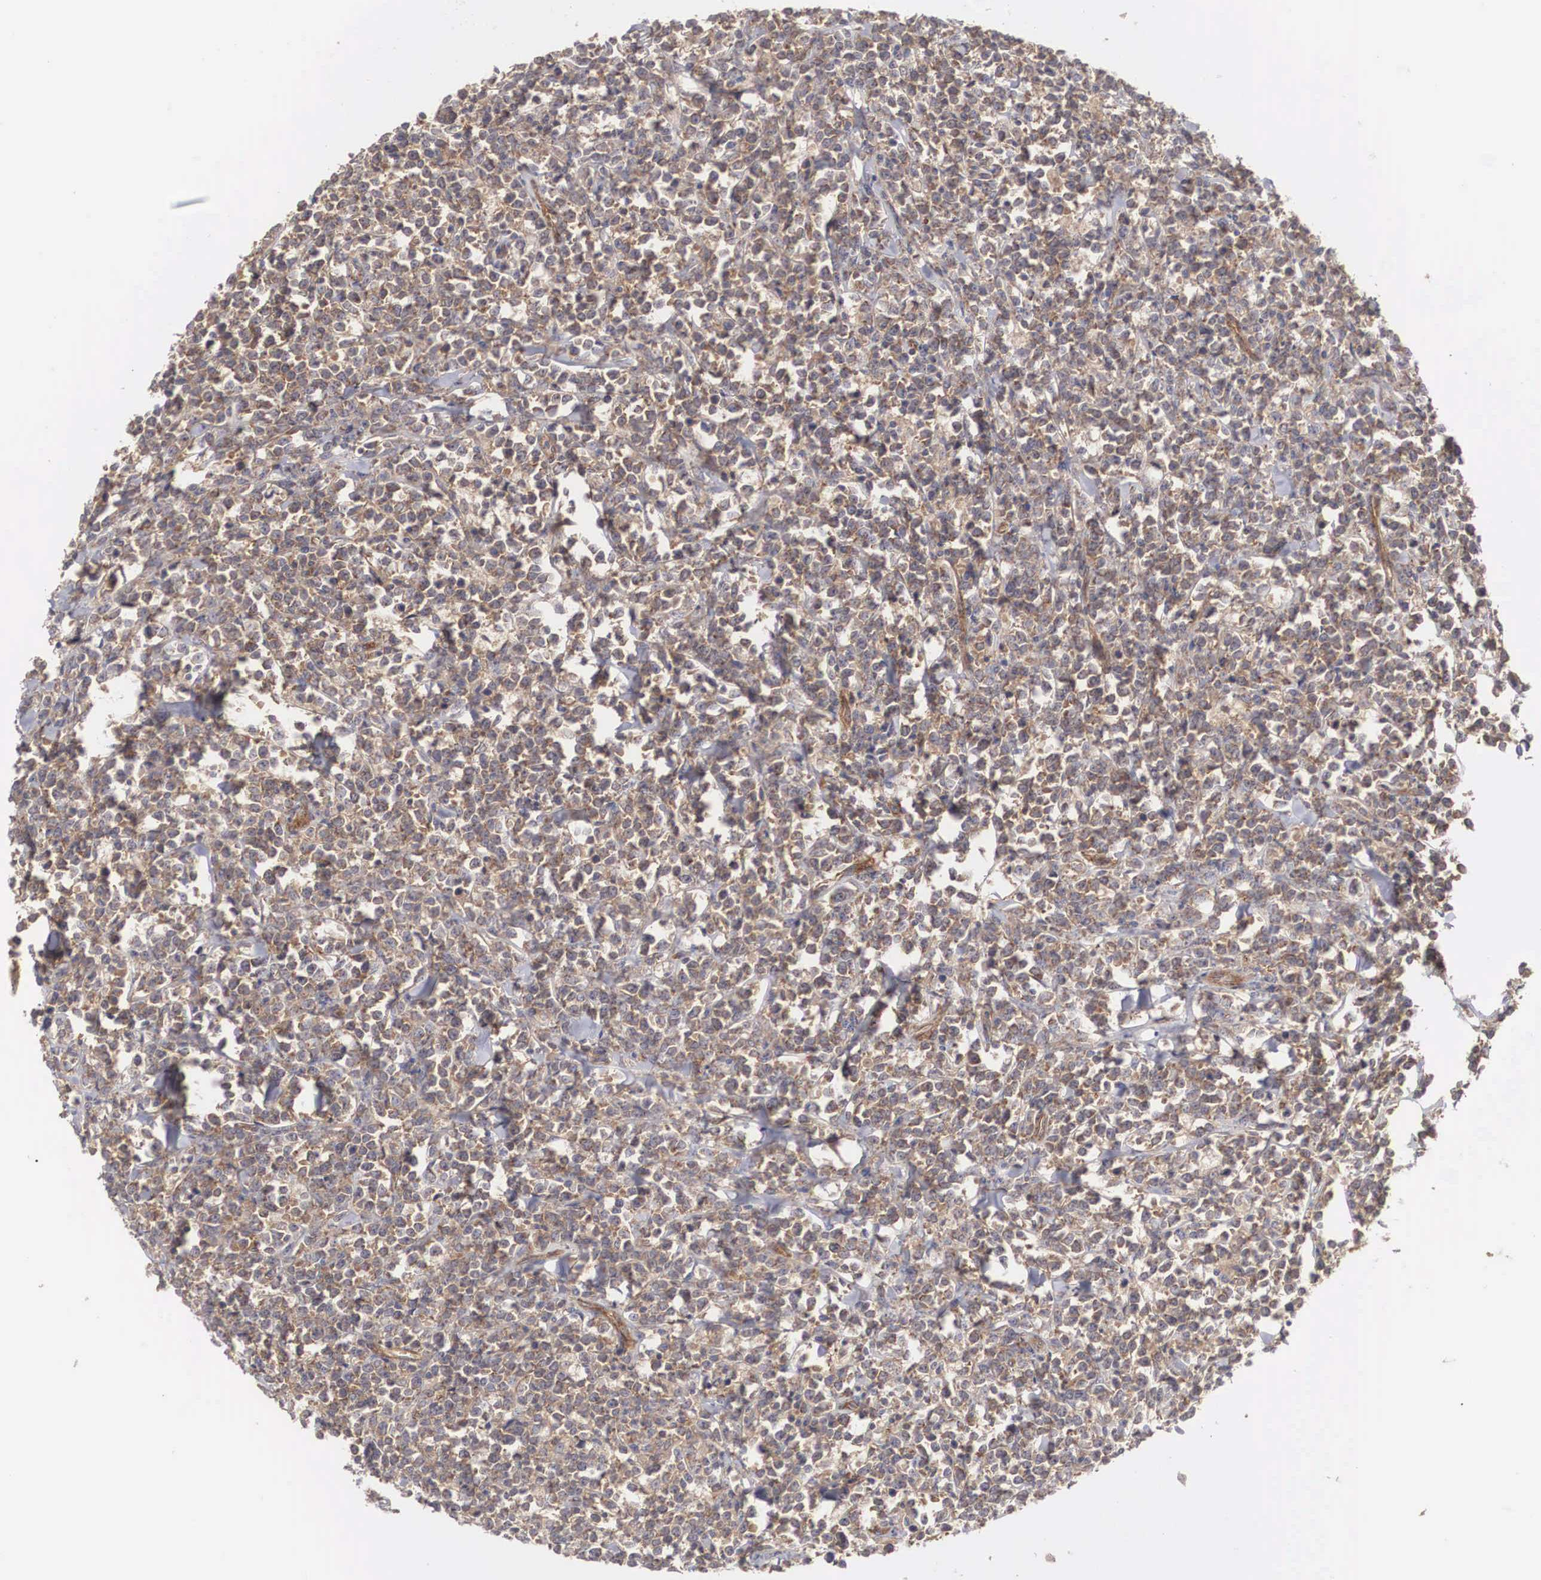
{"staining": {"intensity": "moderate", "quantity": ">75%", "location": "cytoplasmic/membranous"}, "tissue": "lymphoma", "cell_type": "Tumor cells", "image_type": "cancer", "snomed": [{"axis": "morphology", "description": "Malignant lymphoma, non-Hodgkin's type, High grade"}, {"axis": "topography", "description": "Small intestine"}, {"axis": "topography", "description": "Colon"}], "caption": "Immunohistochemistry (IHC) histopathology image of neoplastic tissue: human lymphoma stained using immunohistochemistry (IHC) exhibits medium levels of moderate protein expression localized specifically in the cytoplasmic/membranous of tumor cells, appearing as a cytoplasmic/membranous brown color.", "gene": "ARMCX4", "patient": {"sex": "male", "age": 8}}